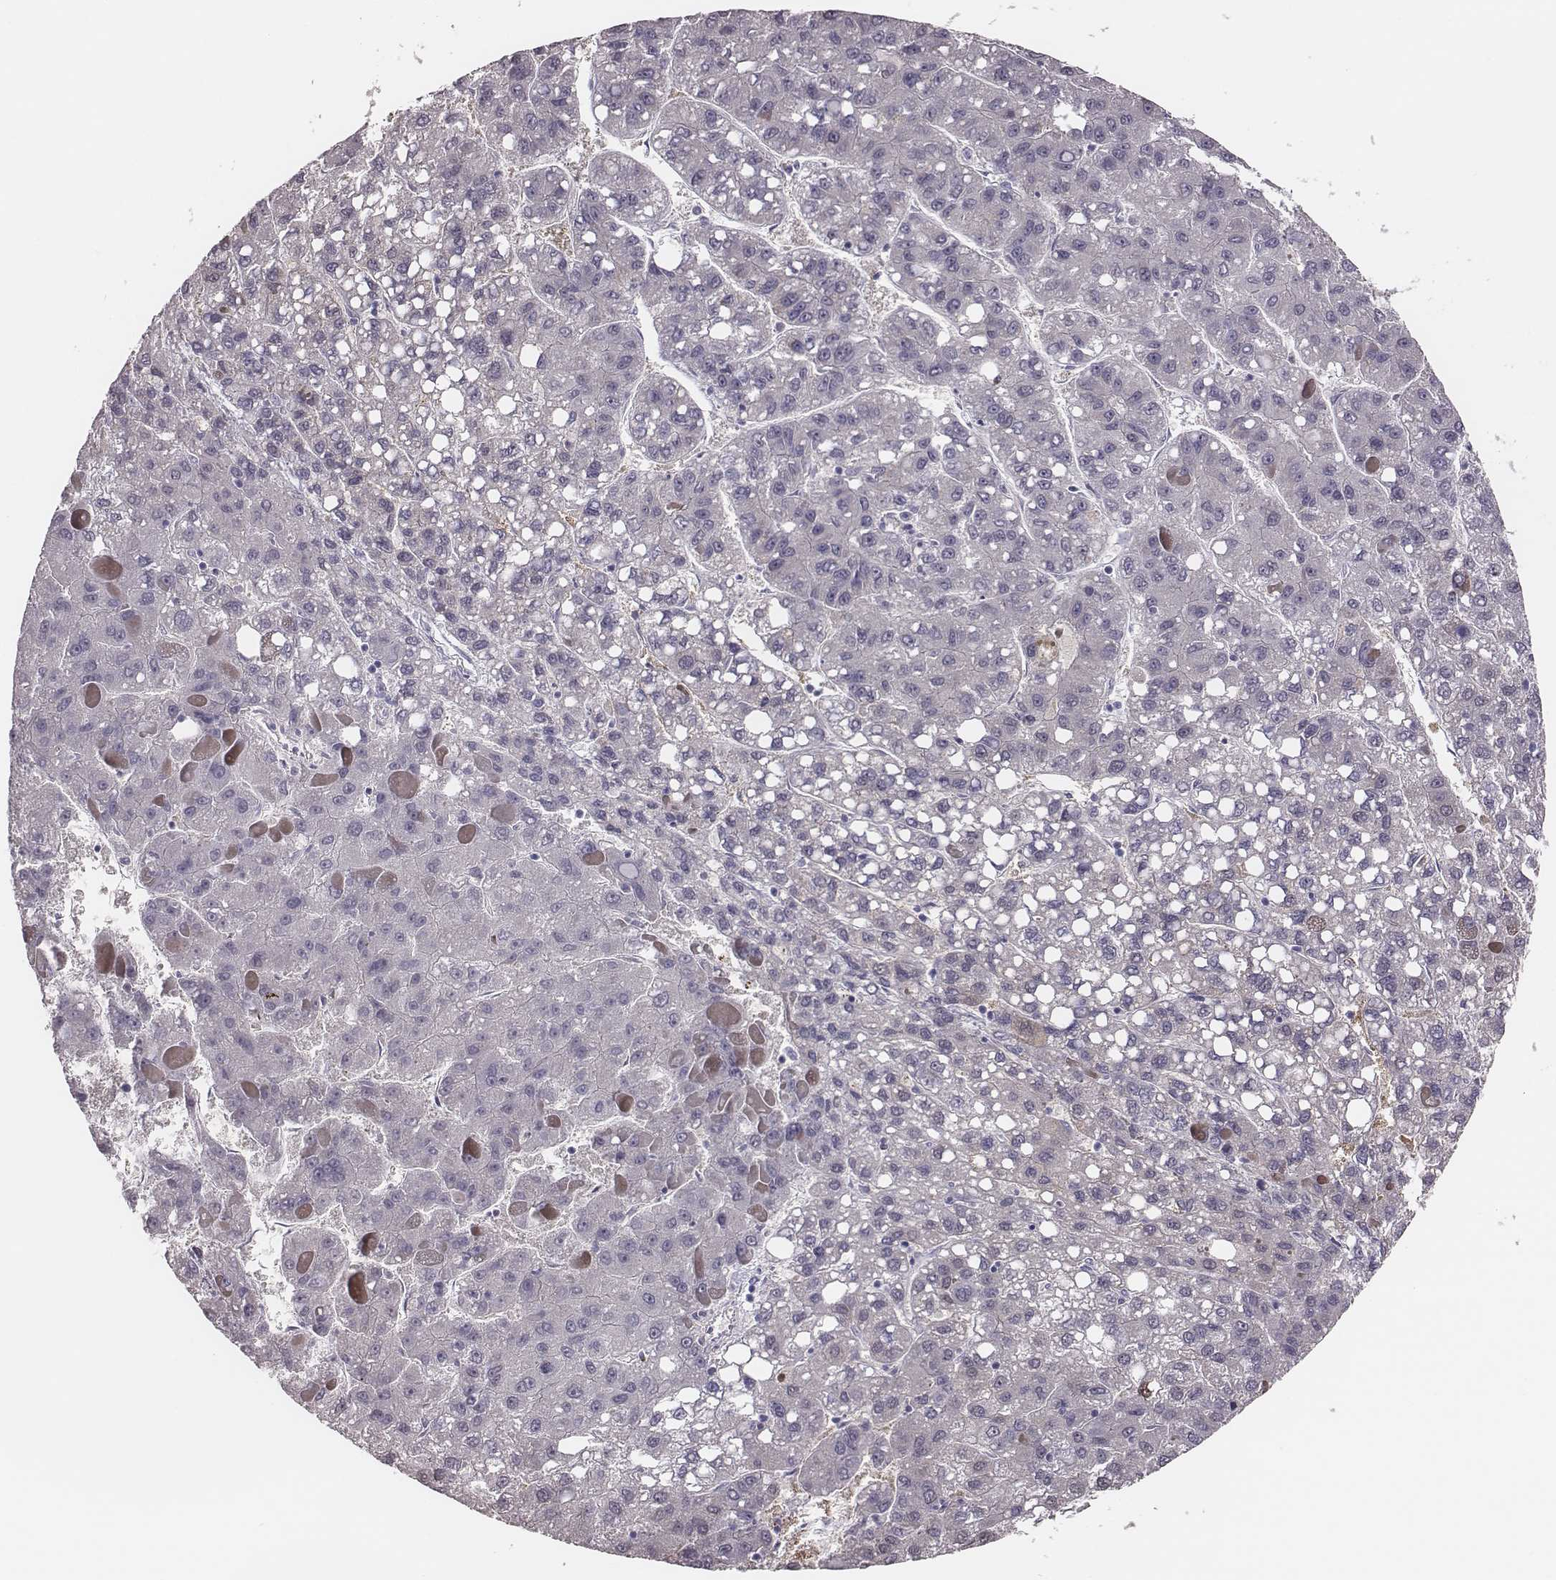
{"staining": {"intensity": "negative", "quantity": "none", "location": "none"}, "tissue": "liver cancer", "cell_type": "Tumor cells", "image_type": "cancer", "snomed": [{"axis": "morphology", "description": "Carcinoma, Hepatocellular, NOS"}, {"axis": "topography", "description": "Liver"}], "caption": "A histopathology image of human liver cancer (hepatocellular carcinoma) is negative for staining in tumor cells. (DAB immunohistochemistry (IHC) visualized using brightfield microscopy, high magnification).", "gene": "SCML2", "patient": {"sex": "female", "age": 82}}